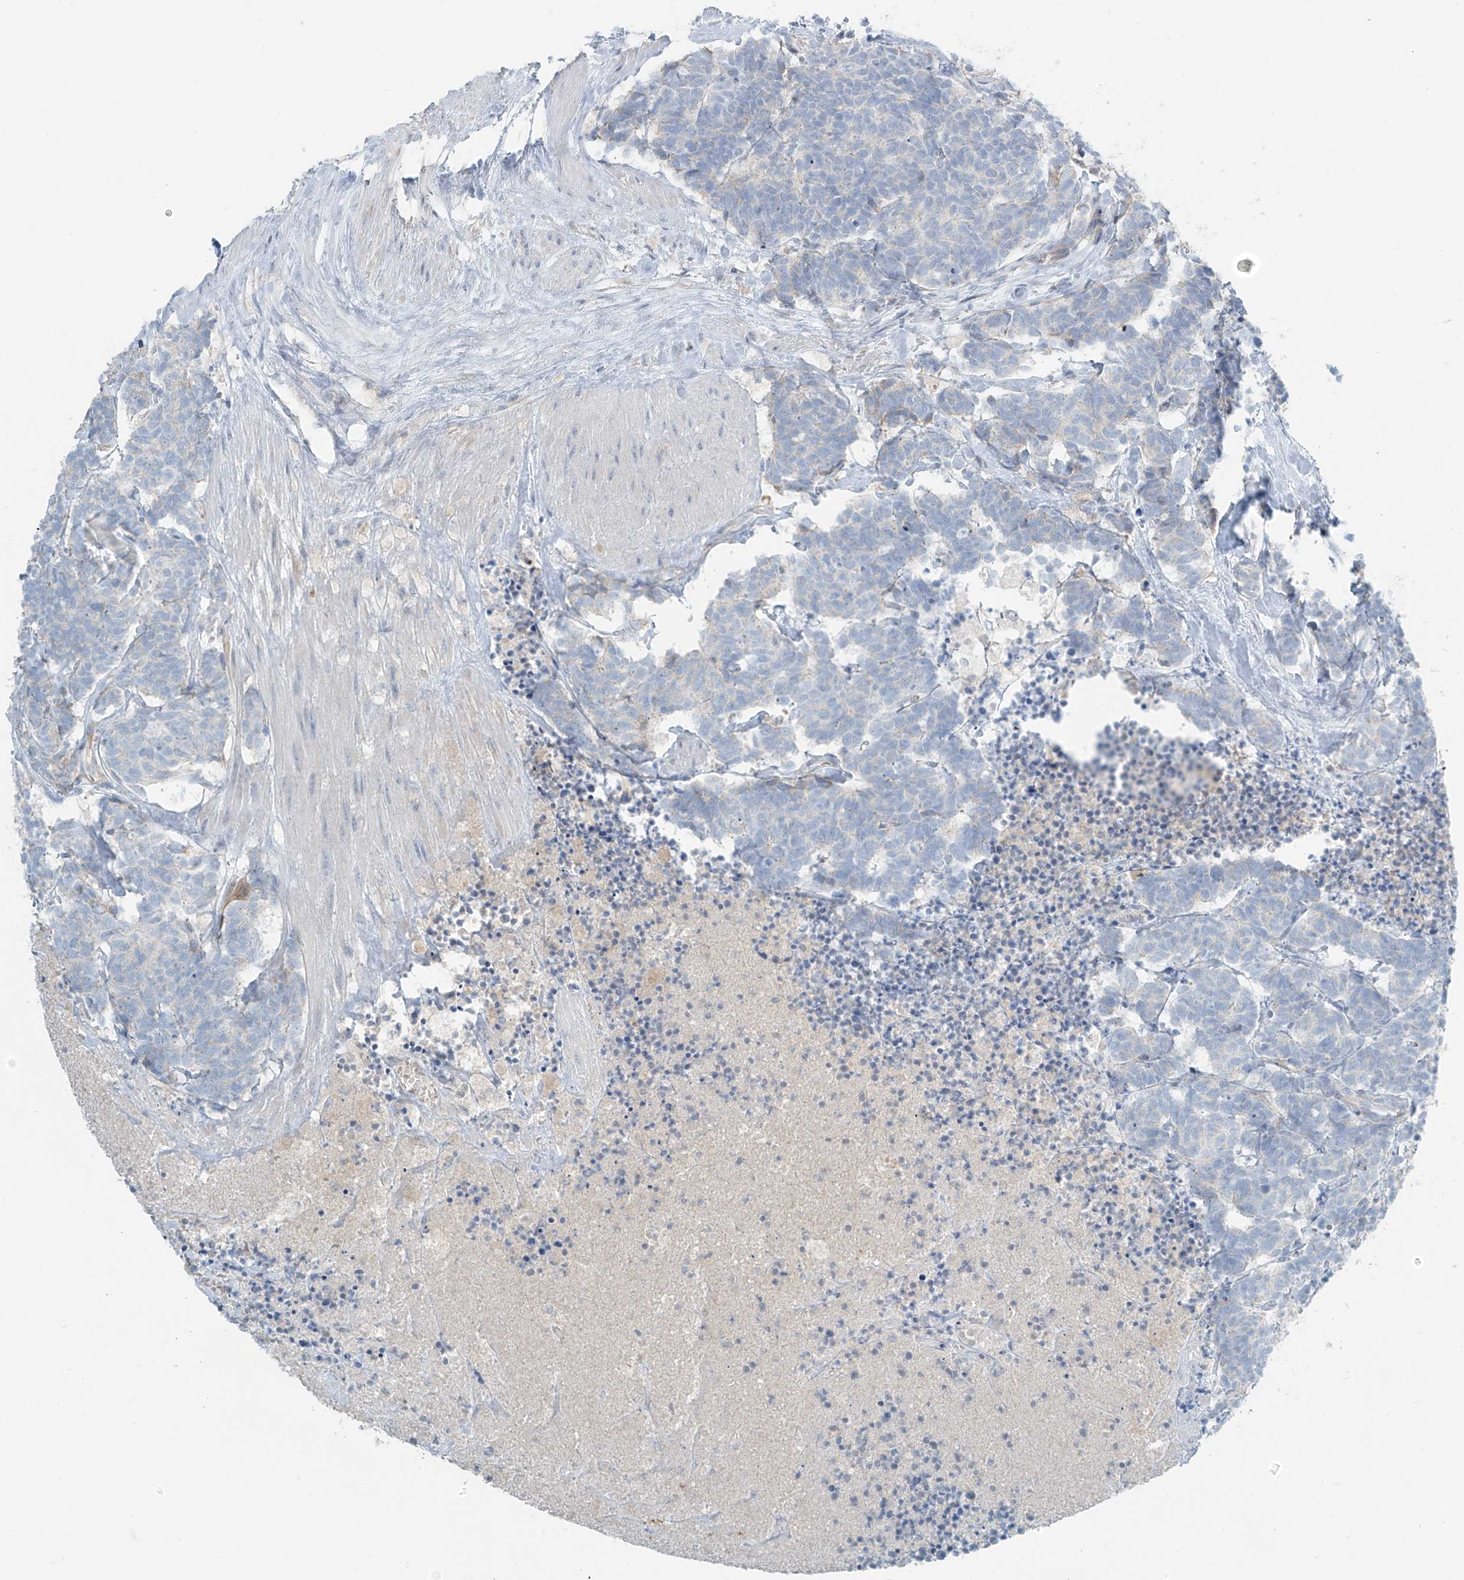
{"staining": {"intensity": "negative", "quantity": "none", "location": "none"}, "tissue": "carcinoid", "cell_type": "Tumor cells", "image_type": "cancer", "snomed": [{"axis": "morphology", "description": "Carcinoma, NOS"}, {"axis": "morphology", "description": "Carcinoid, malignant, NOS"}, {"axis": "topography", "description": "Urinary bladder"}], "caption": "Human carcinoid stained for a protein using immunohistochemistry (IHC) shows no positivity in tumor cells.", "gene": "FAM131C", "patient": {"sex": "male", "age": 57}}